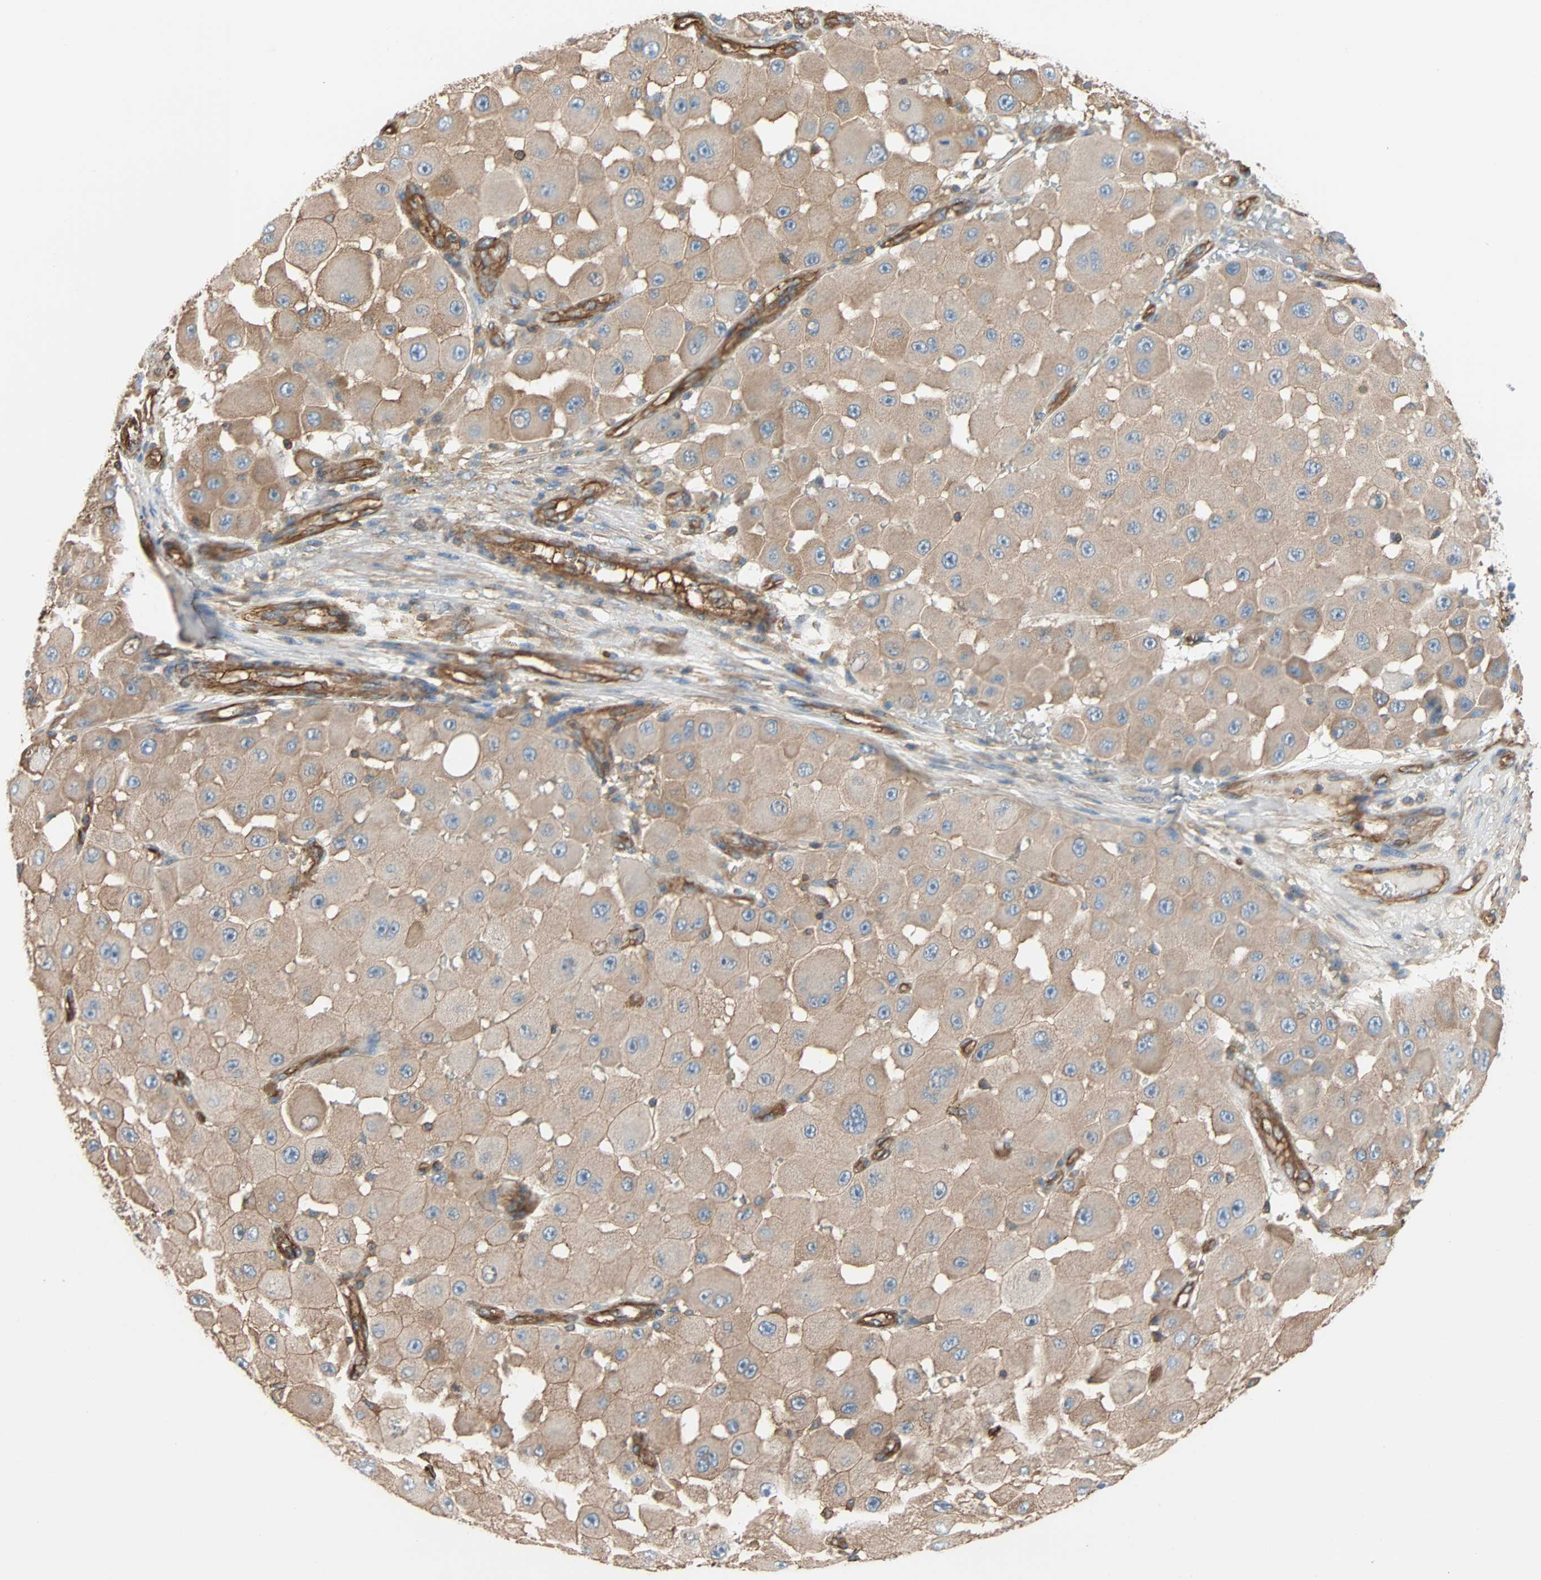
{"staining": {"intensity": "weak", "quantity": ">75%", "location": "cytoplasmic/membranous"}, "tissue": "melanoma", "cell_type": "Tumor cells", "image_type": "cancer", "snomed": [{"axis": "morphology", "description": "Malignant melanoma, NOS"}, {"axis": "topography", "description": "Skin"}], "caption": "Malignant melanoma stained with a protein marker displays weak staining in tumor cells.", "gene": "GALNT10", "patient": {"sex": "female", "age": 81}}